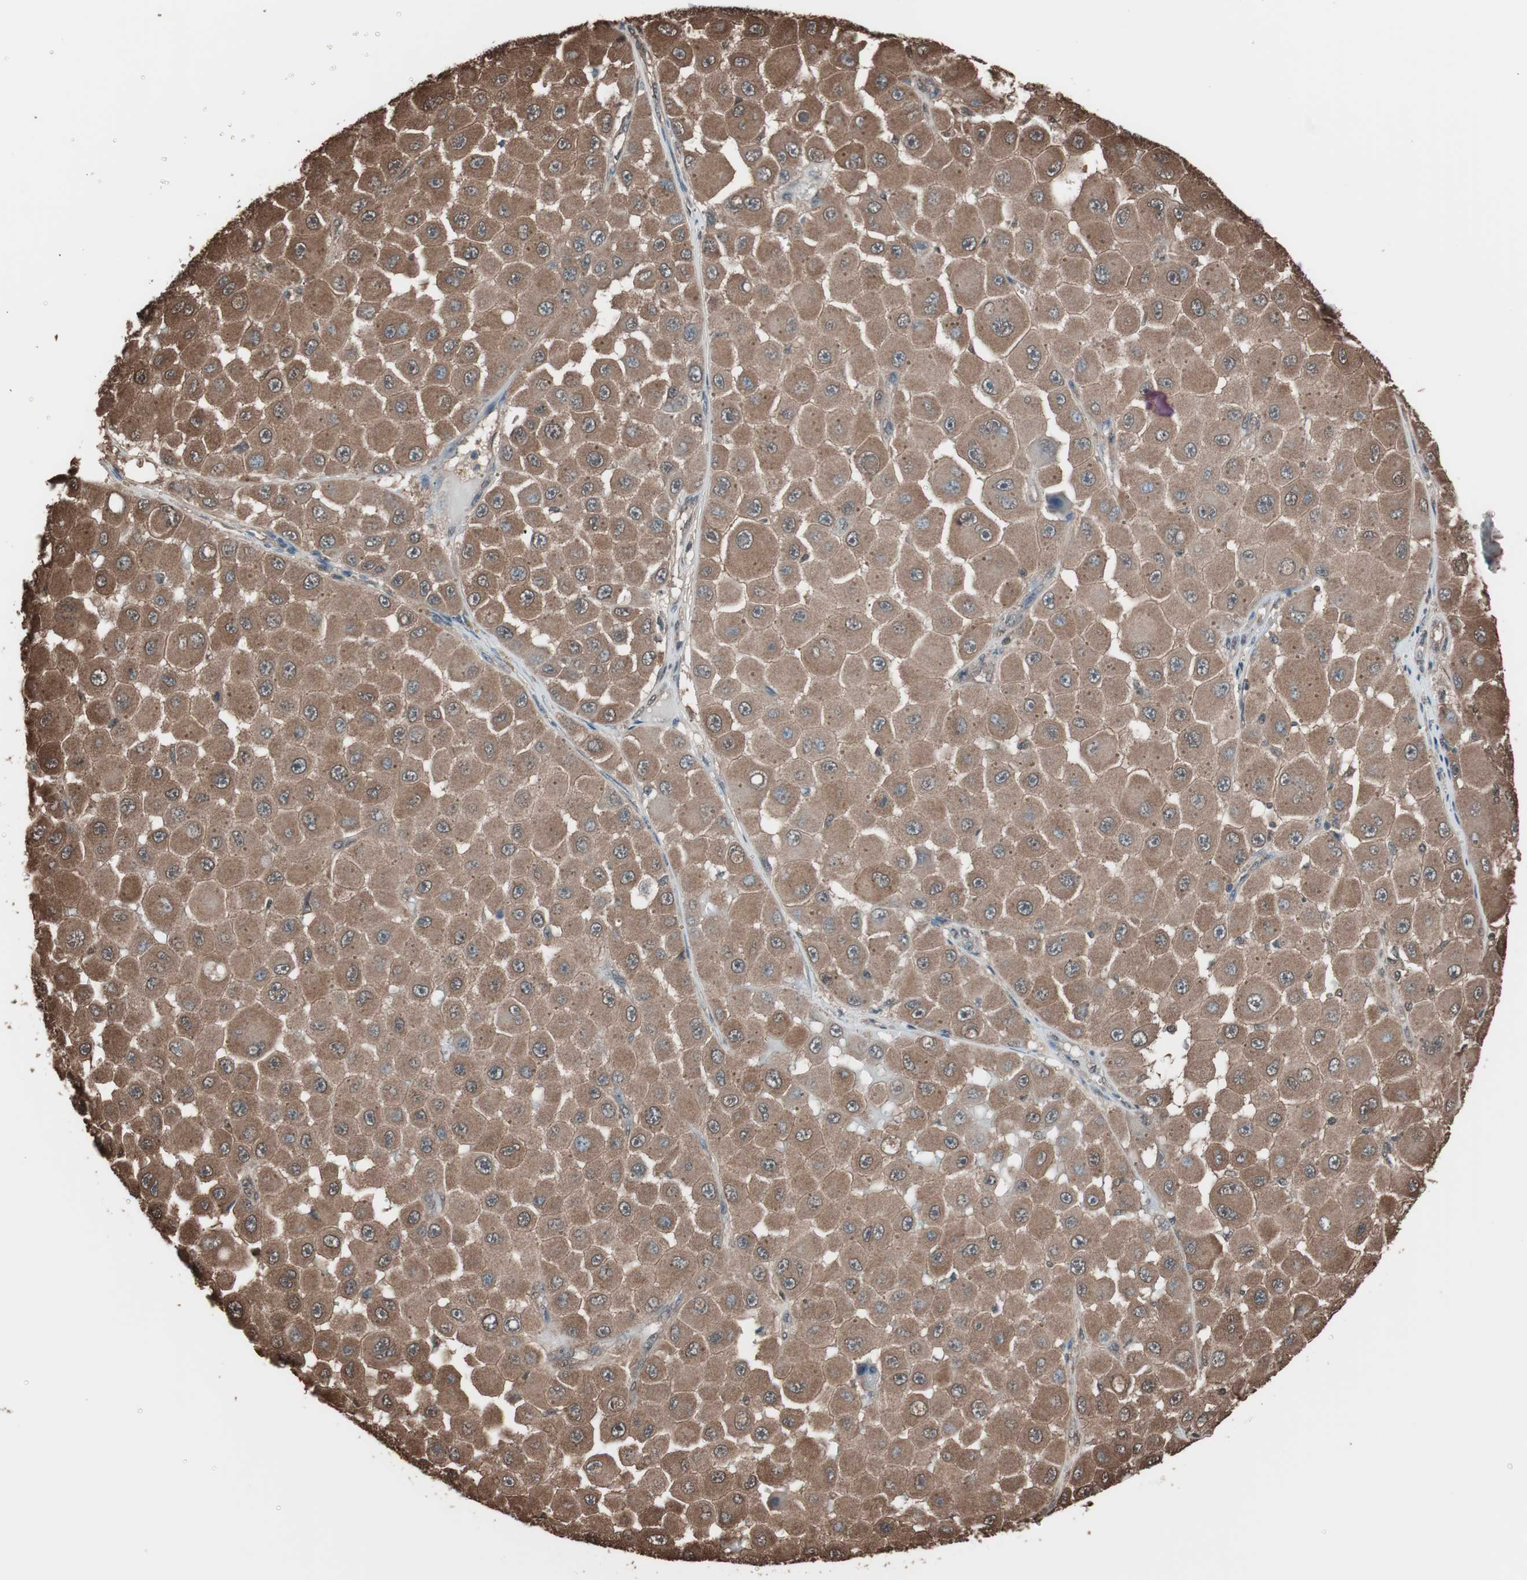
{"staining": {"intensity": "strong", "quantity": ">75%", "location": "cytoplasmic/membranous"}, "tissue": "melanoma", "cell_type": "Tumor cells", "image_type": "cancer", "snomed": [{"axis": "morphology", "description": "Malignant melanoma, NOS"}, {"axis": "topography", "description": "Skin"}], "caption": "Immunohistochemistry (IHC) histopathology image of human malignant melanoma stained for a protein (brown), which demonstrates high levels of strong cytoplasmic/membranous positivity in about >75% of tumor cells.", "gene": "CALM2", "patient": {"sex": "female", "age": 81}}